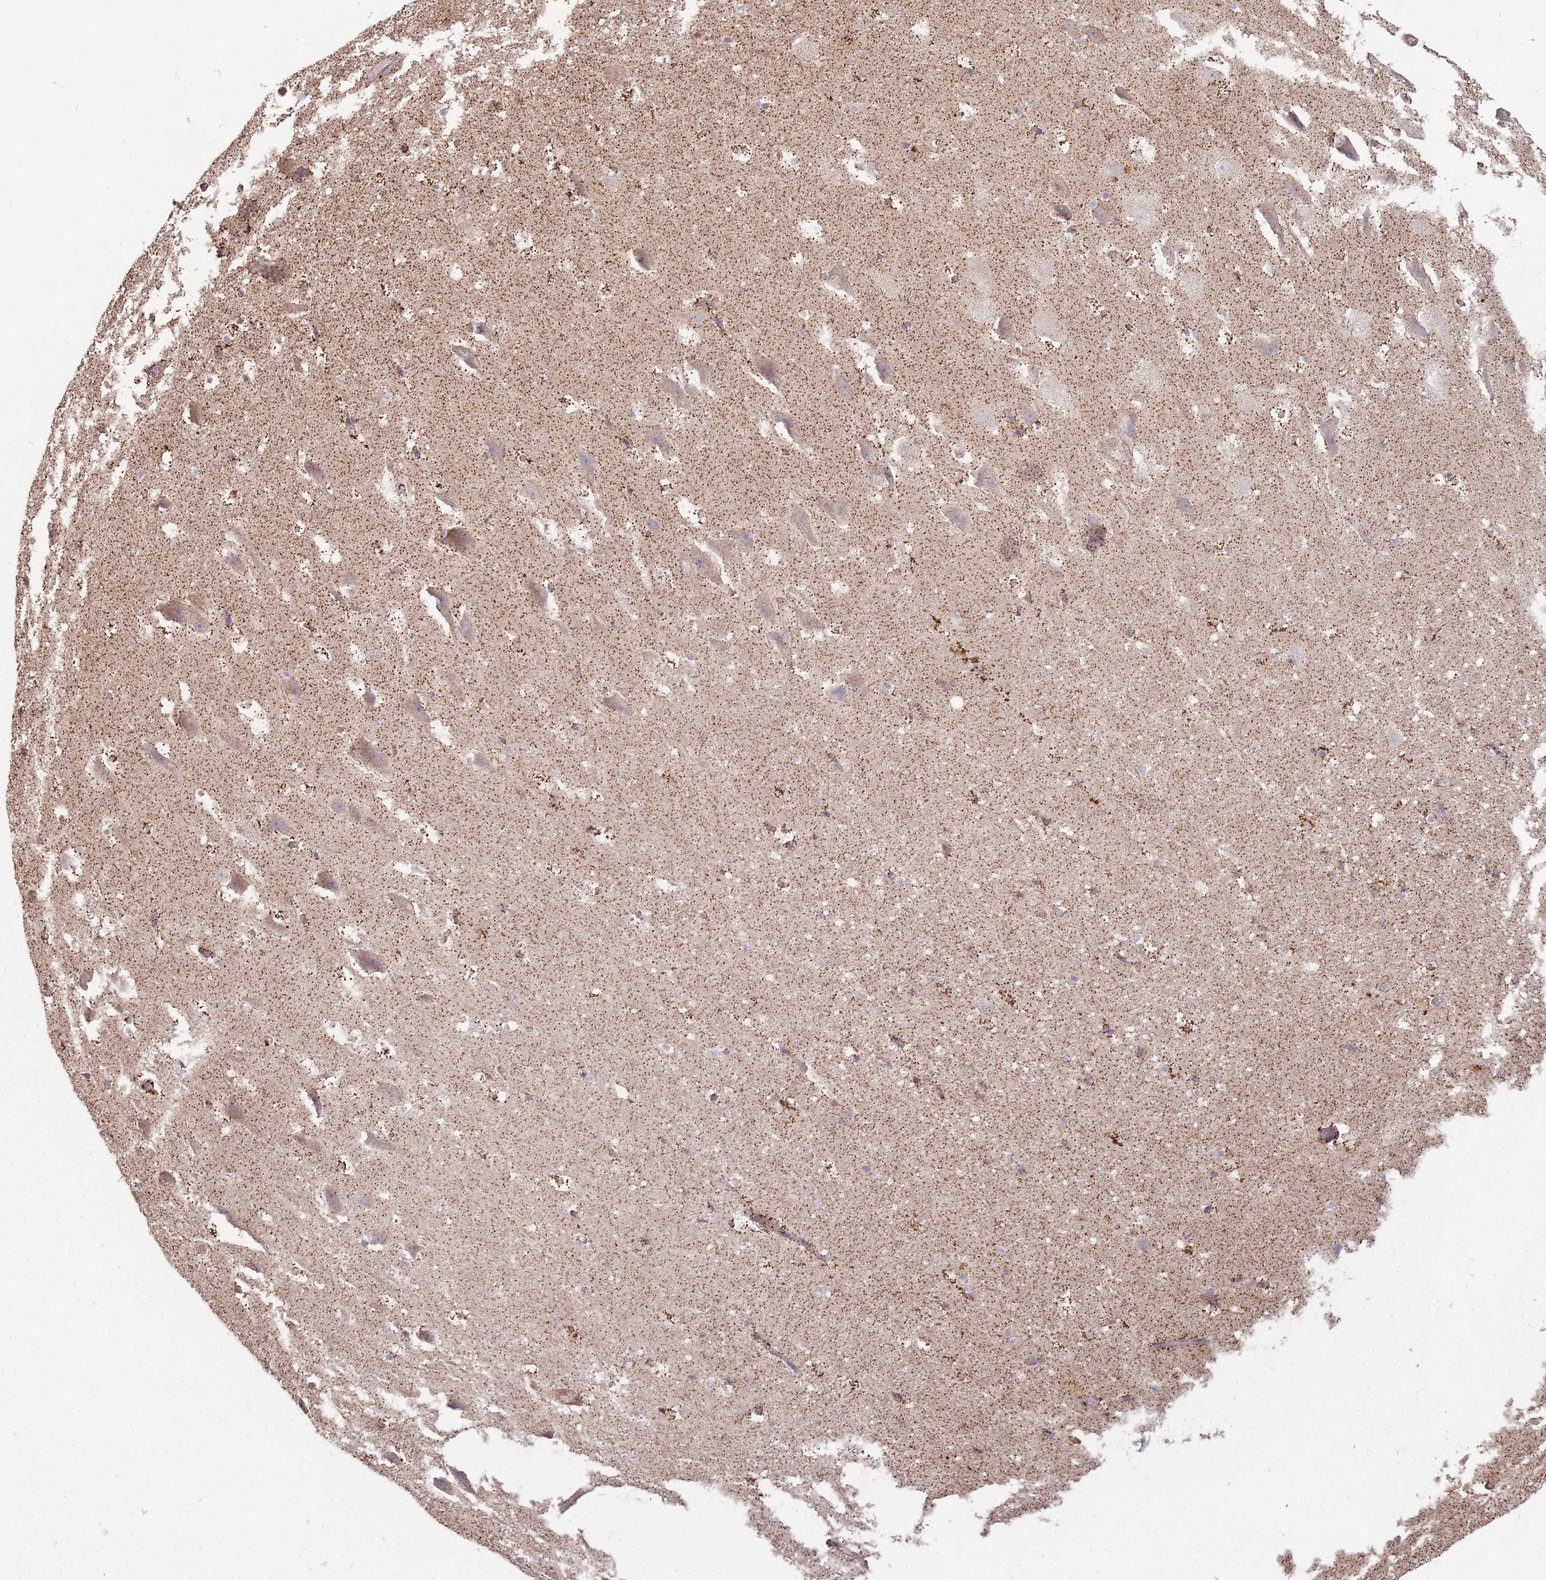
{"staining": {"intensity": "moderate", "quantity": "<25%", "location": "cytoplasmic/membranous,nuclear"}, "tissue": "hippocampus", "cell_type": "Glial cells", "image_type": "normal", "snomed": [{"axis": "morphology", "description": "Normal tissue, NOS"}, {"axis": "topography", "description": "Hippocampus"}], "caption": "Hippocampus stained with DAB (3,3'-diaminobenzidine) IHC exhibits low levels of moderate cytoplasmic/membranous,nuclear positivity in about <25% of glial cells.", "gene": "CNOT8", "patient": {"sex": "male", "age": 37}}